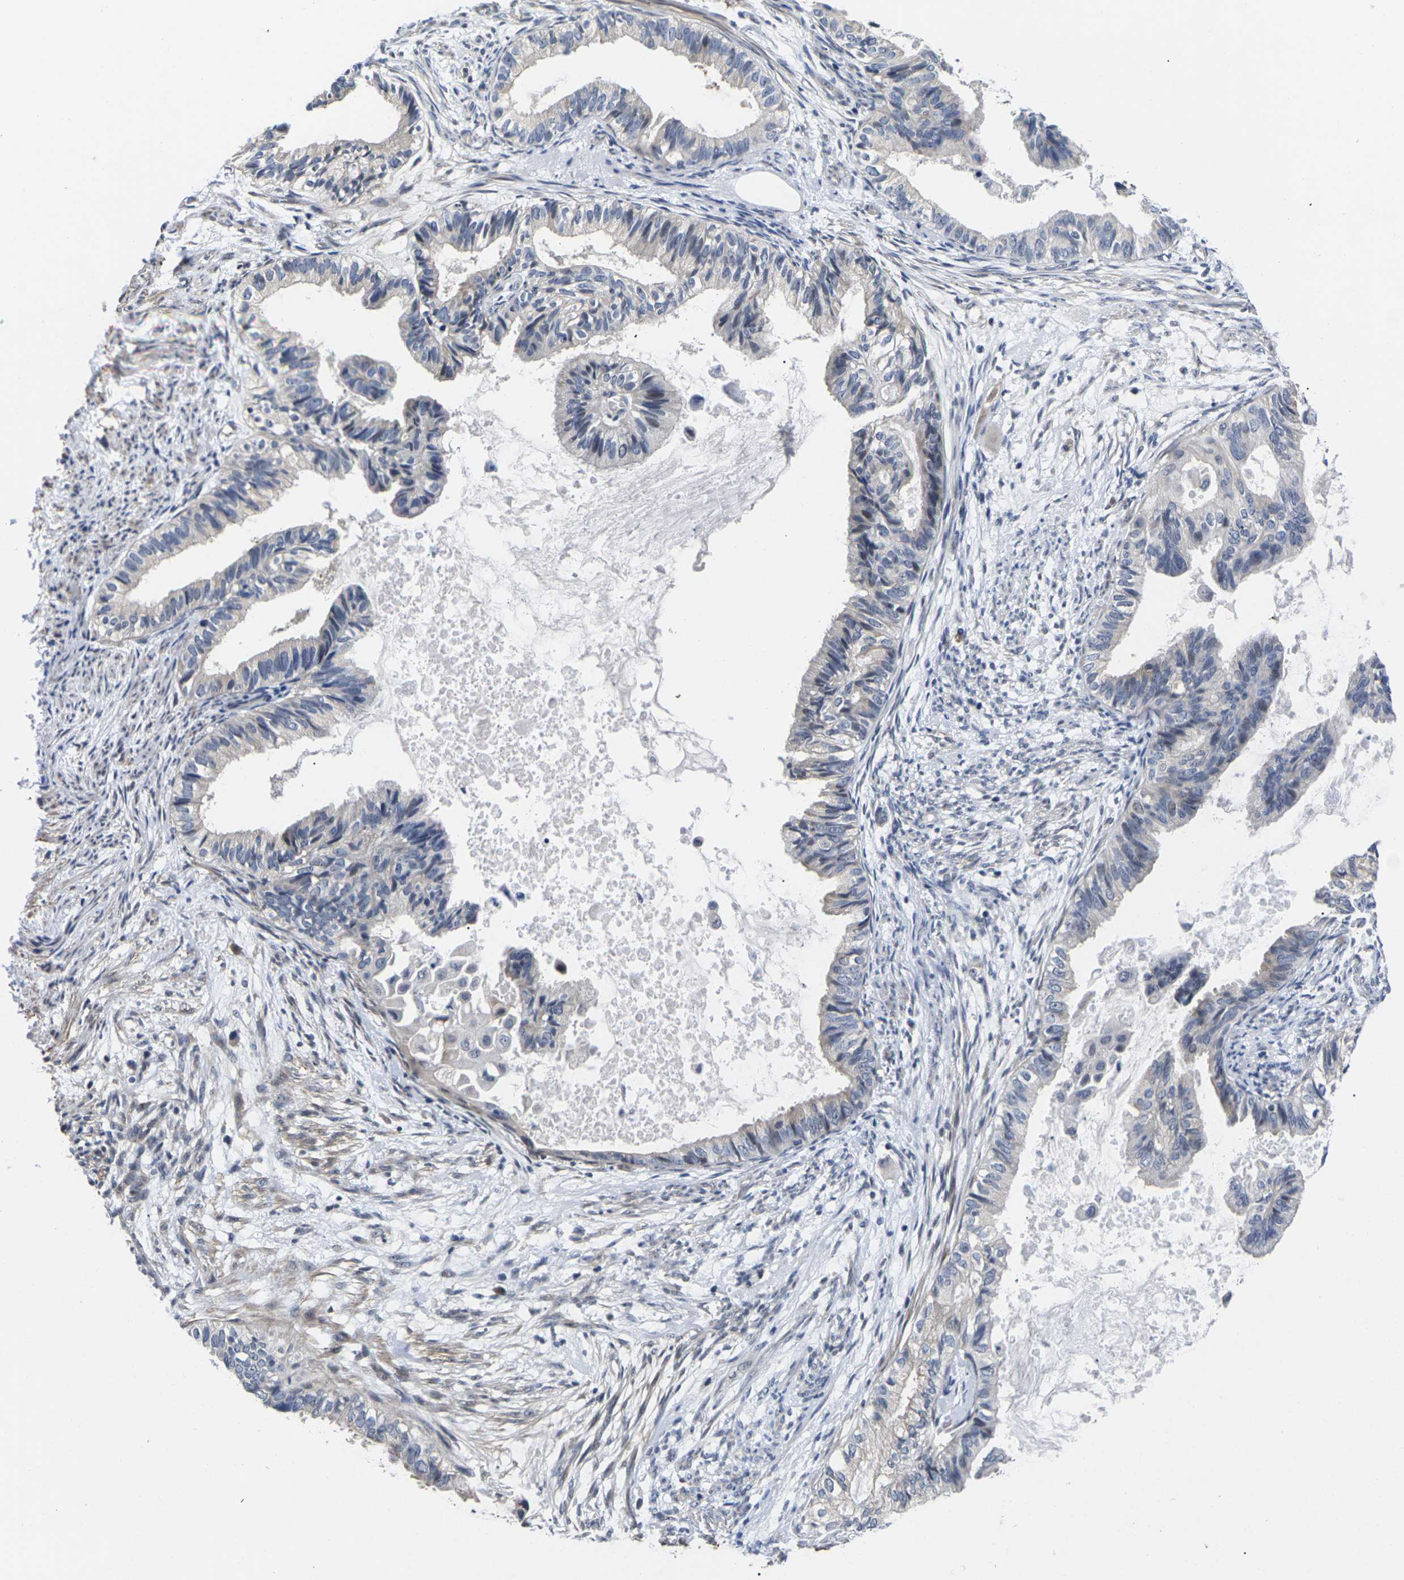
{"staining": {"intensity": "negative", "quantity": "none", "location": "none"}, "tissue": "cervical cancer", "cell_type": "Tumor cells", "image_type": "cancer", "snomed": [{"axis": "morphology", "description": "Normal tissue, NOS"}, {"axis": "morphology", "description": "Adenocarcinoma, NOS"}, {"axis": "topography", "description": "Cervix"}, {"axis": "topography", "description": "Endometrium"}], "caption": "Cervical cancer (adenocarcinoma) was stained to show a protein in brown. There is no significant expression in tumor cells.", "gene": "ST6GAL2", "patient": {"sex": "female", "age": 86}}